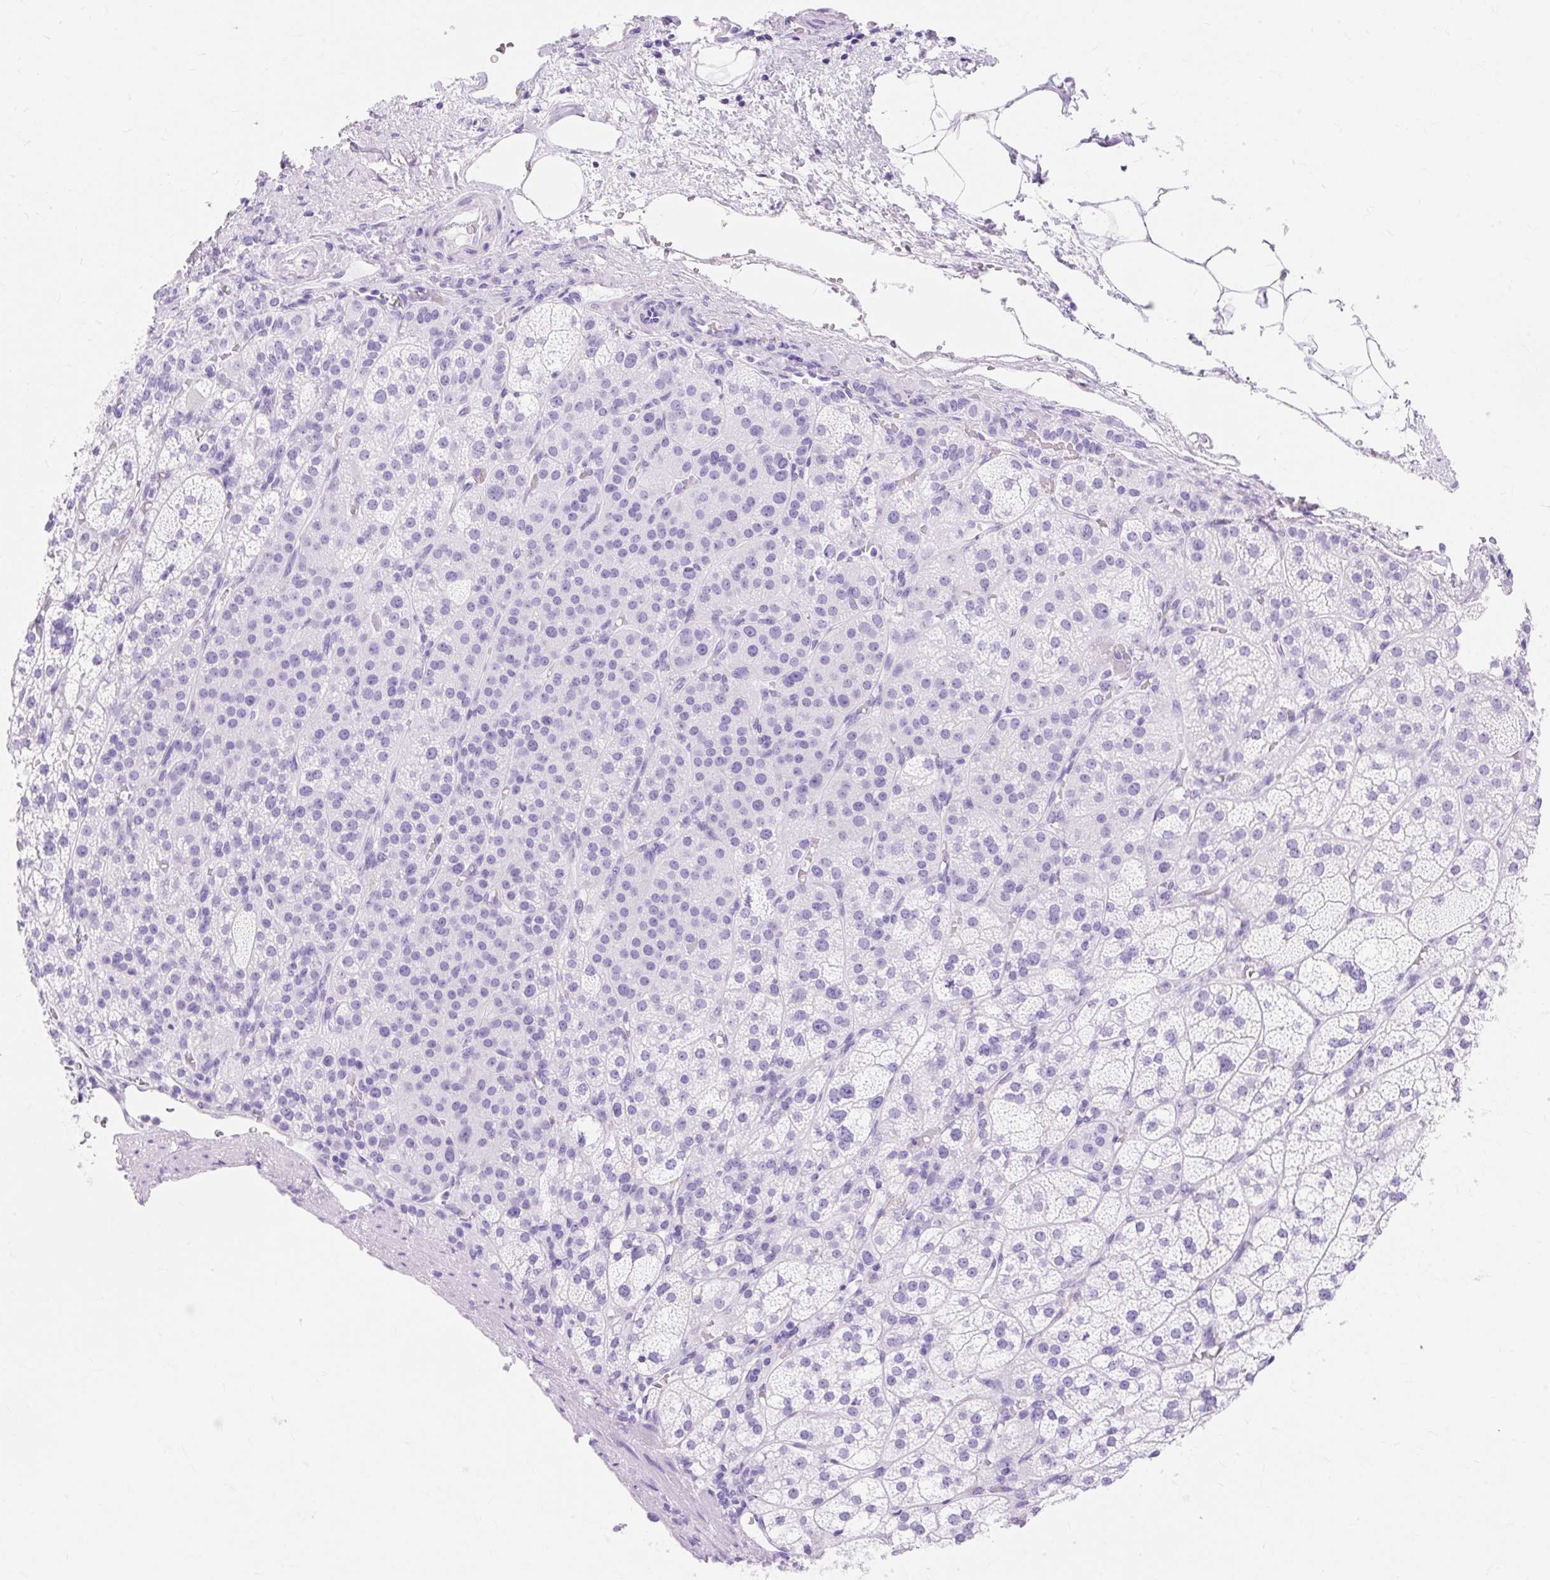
{"staining": {"intensity": "negative", "quantity": "none", "location": "none"}, "tissue": "adrenal gland", "cell_type": "Glandular cells", "image_type": "normal", "snomed": [{"axis": "morphology", "description": "Normal tissue, NOS"}, {"axis": "topography", "description": "Adrenal gland"}], "caption": "The micrograph shows no staining of glandular cells in unremarkable adrenal gland. (DAB immunohistochemistry (IHC), high magnification).", "gene": "MBP", "patient": {"sex": "female", "age": 60}}